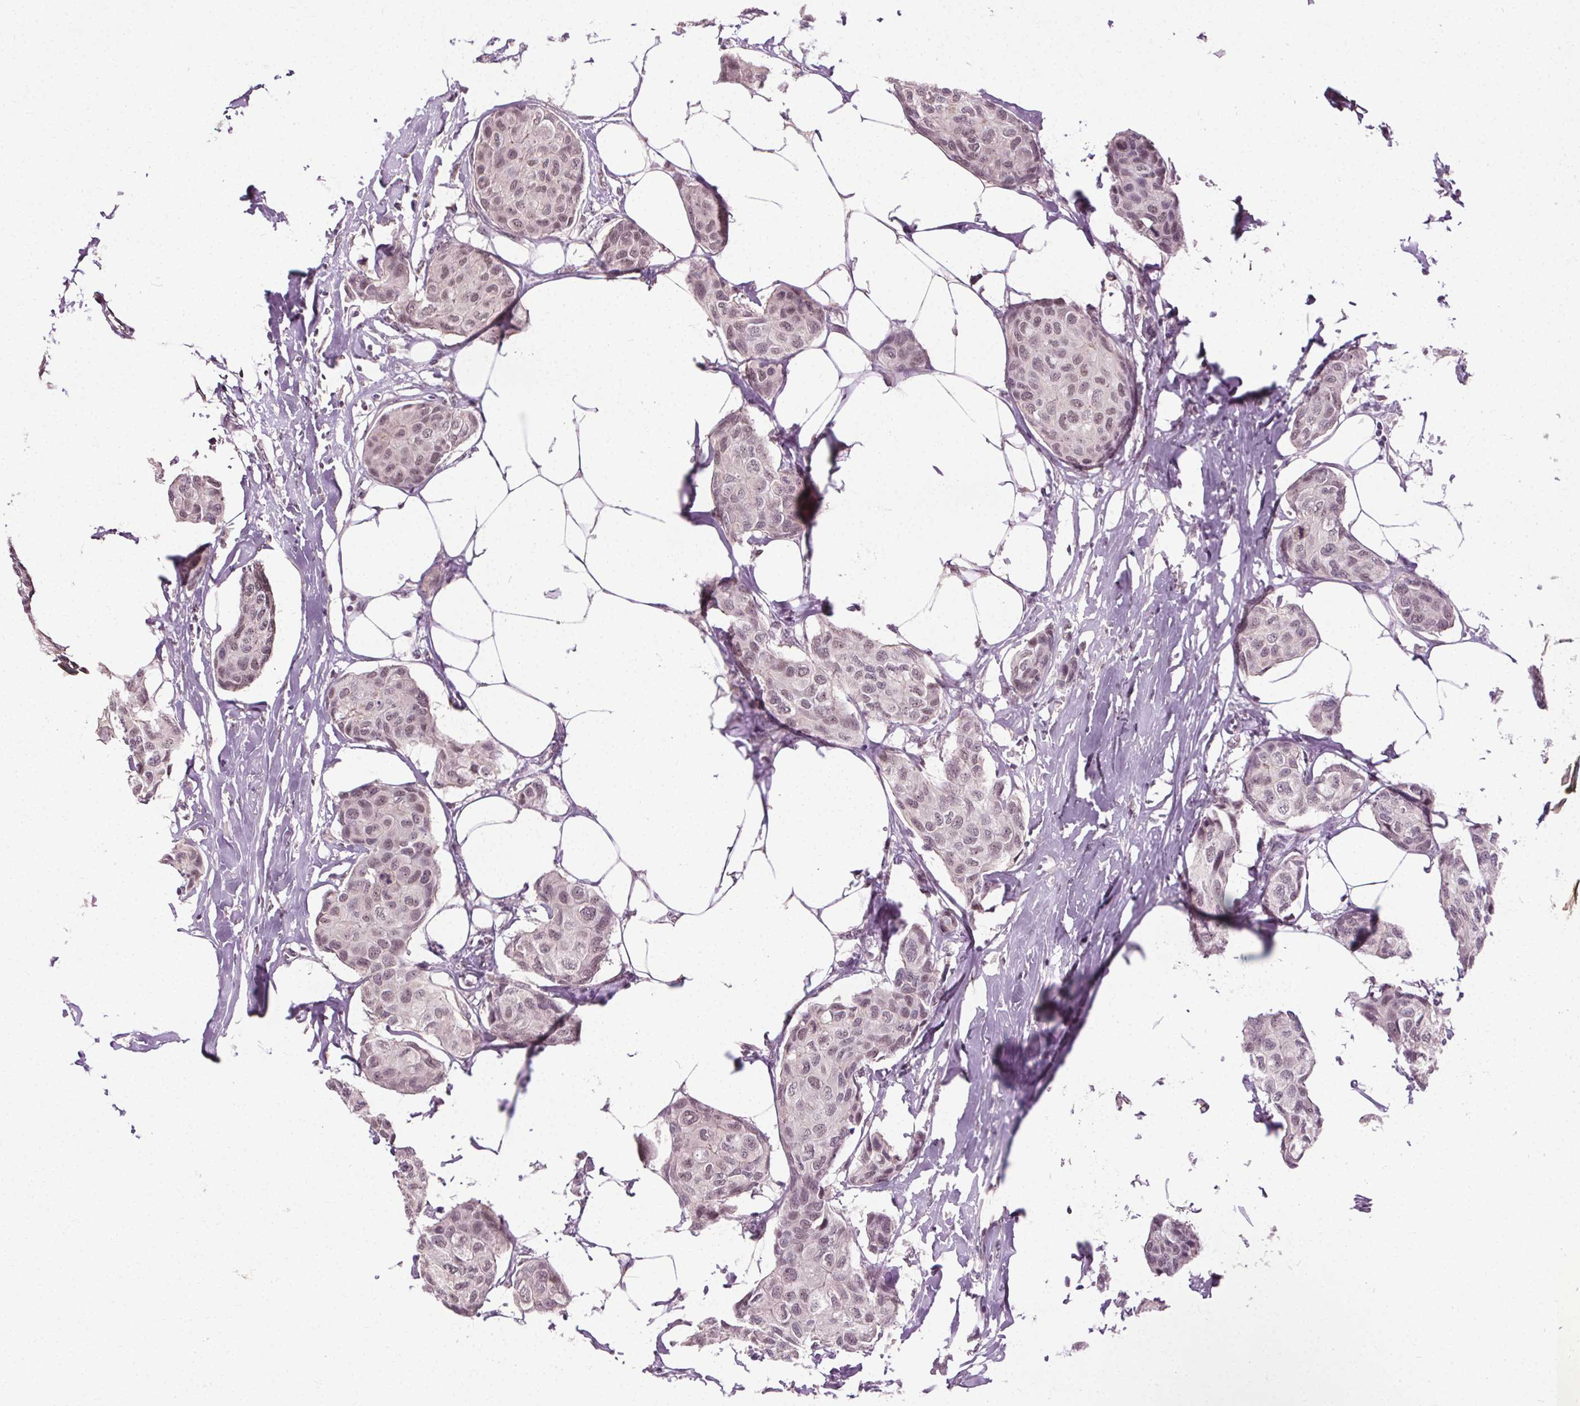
{"staining": {"intensity": "weak", "quantity": "<25%", "location": "nuclear"}, "tissue": "breast cancer", "cell_type": "Tumor cells", "image_type": "cancer", "snomed": [{"axis": "morphology", "description": "Duct carcinoma"}, {"axis": "topography", "description": "Breast"}], "caption": "A micrograph of human breast cancer is negative for staining in tumor cells.", "gene": "MED6", "patient": {"sex": "female", "age": 80}}